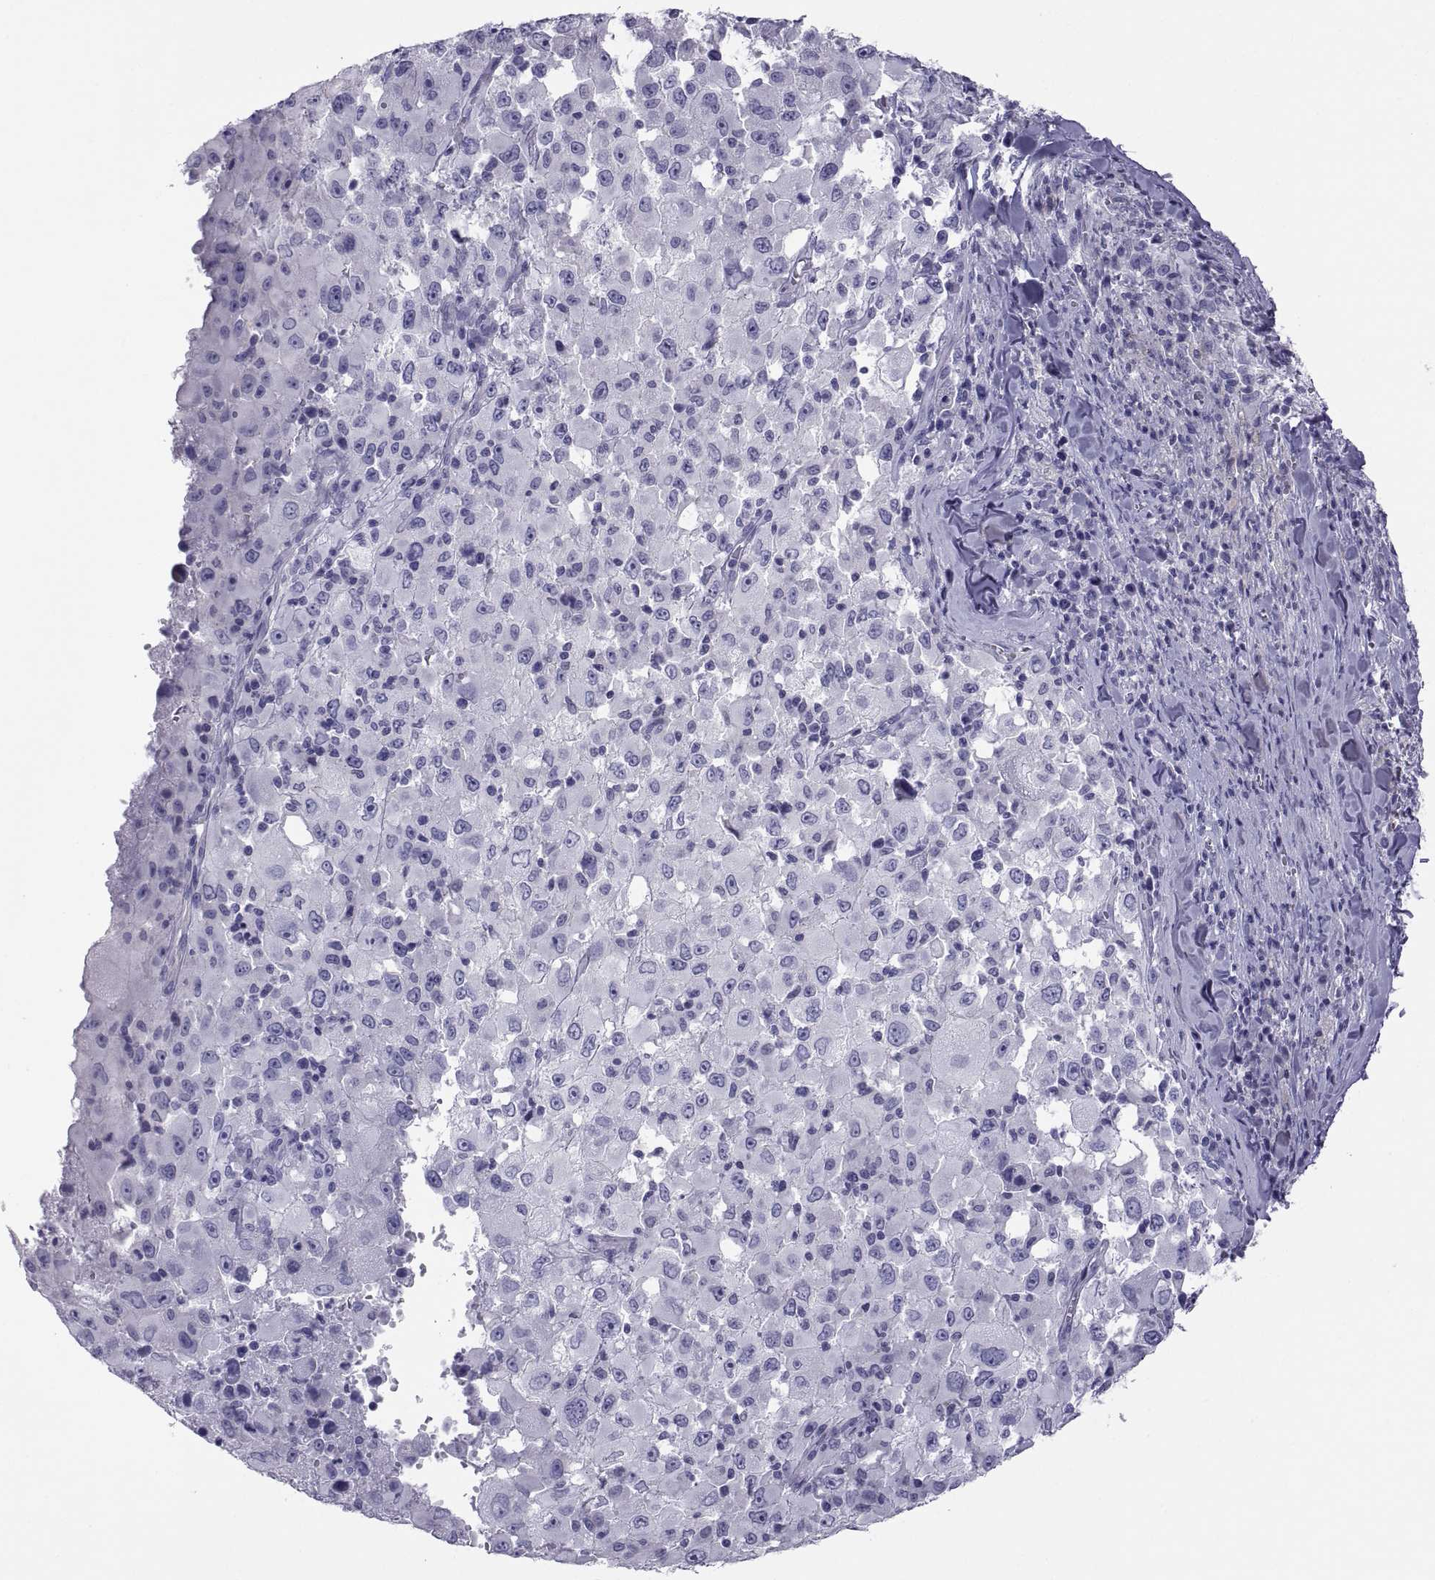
{"staining": {"intensity": "negative", "quantity": "none", "location": "none"}, "tissue": "melanoma", "cell_type": "Tumor cells", "image_type": "cancer", "snomed": [{"axis": "morphology", "description": "Malignant melanoma, Metastatic site"}, {"axis": "topography", "description": "Soft tissue"}], "caption": "Image shows no significant protein expression in tumor cells of malignant melanoma (metastatic site).", "gene": "RNASE12", "patient": {"sex": "male", "age": 50}}